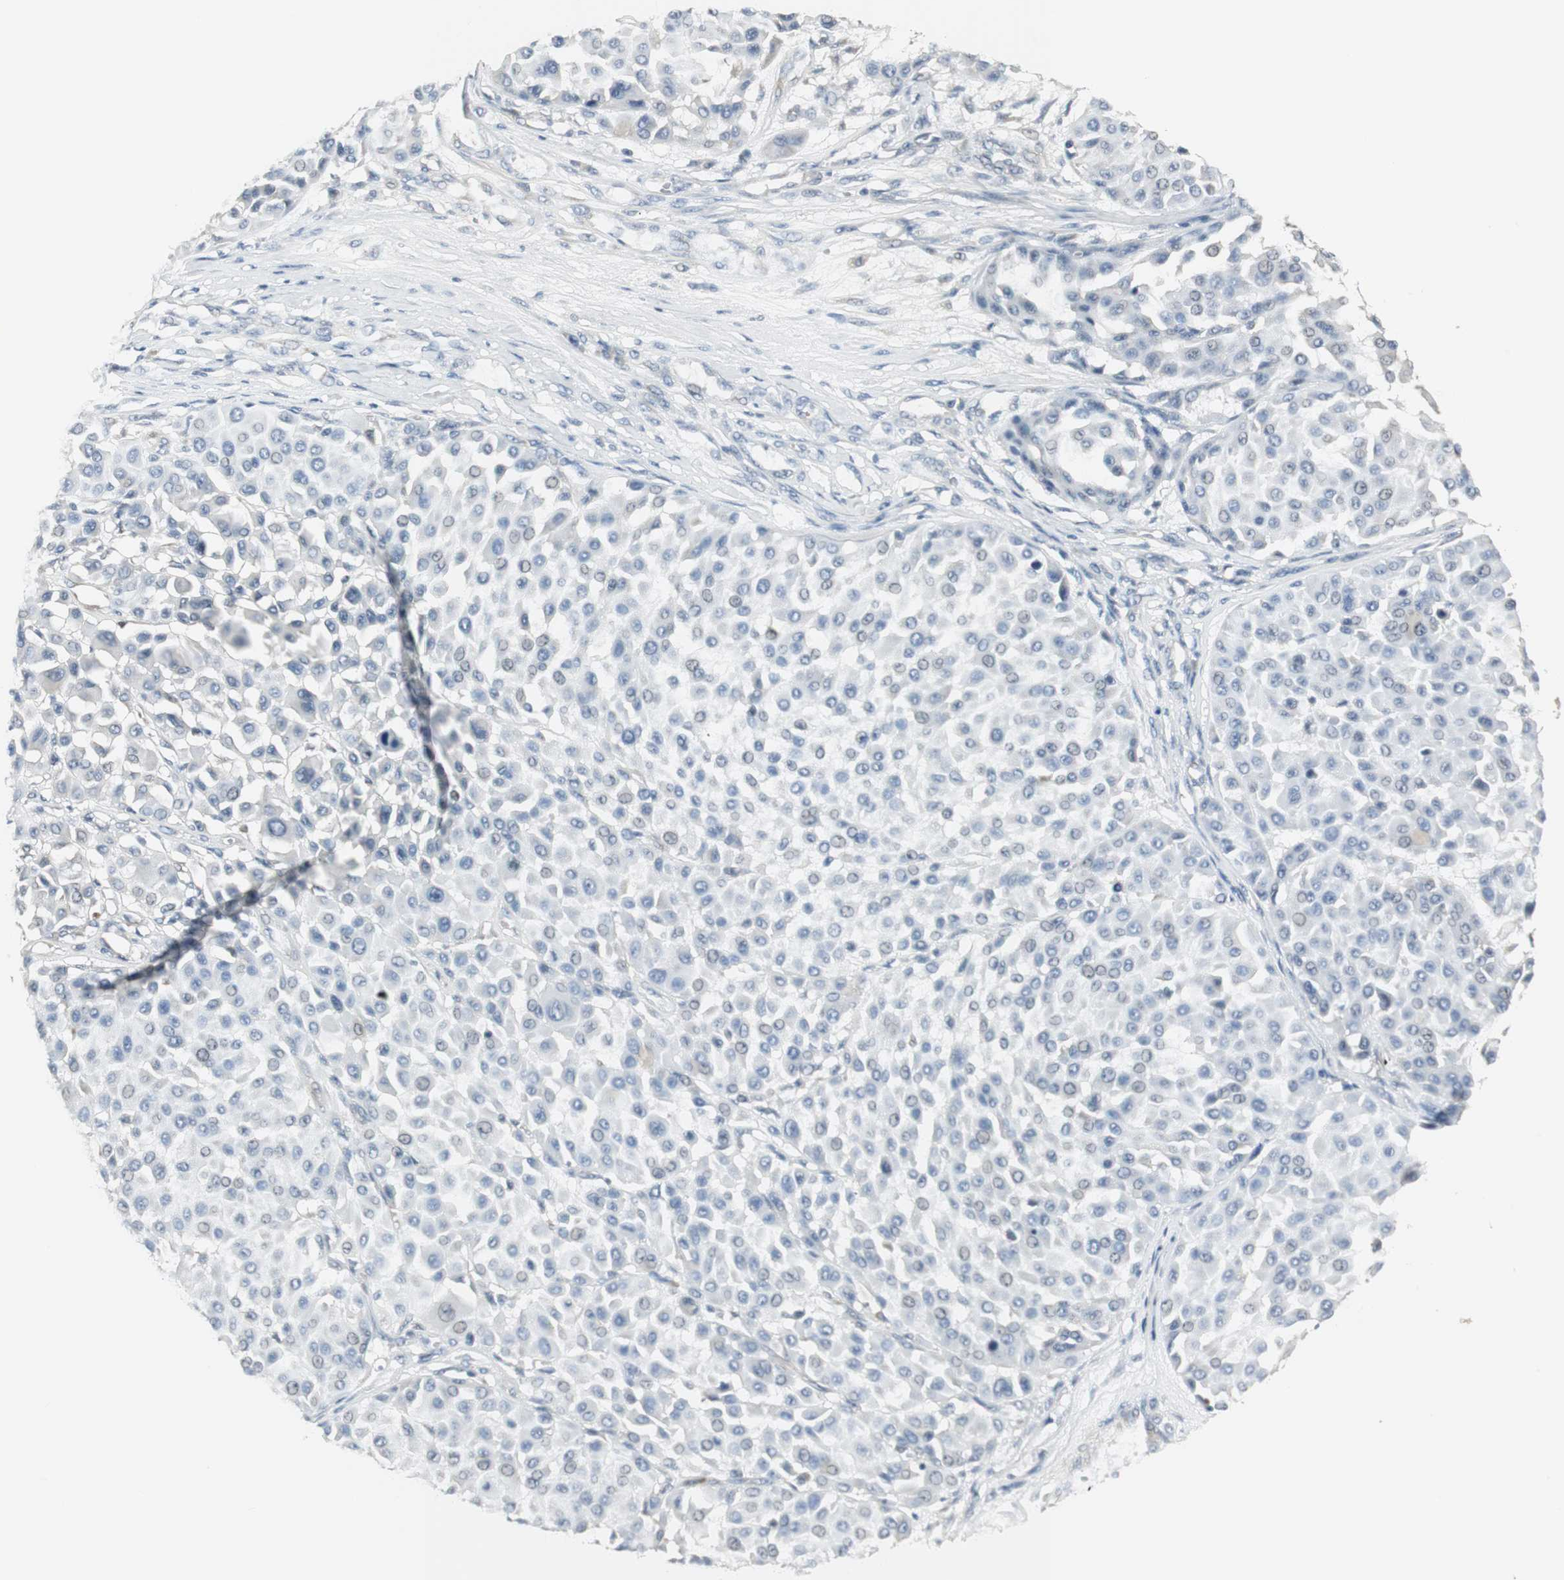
{"staining": {"intensity": "negative", "quantity": "none", "location": "none"}, "tissue": "melanoma", "cell_type": "Tumor cells", "image_type": "cancer", "snomed": [{"axis": "morphology", "description": "Malignant melanoma, Metastatic site"}, {"axis": "topography", "description": "Soft tissue"}], "caption": "Immunohistochemistry (IHC) photomicrograph of neoplastic tissue: malignant melanoma (metastatic site) stained with DAB exhibits no significant protein expression in tumor cells.", "gene": "CCT5", "patient": {"sex": "male", "age": 41}}